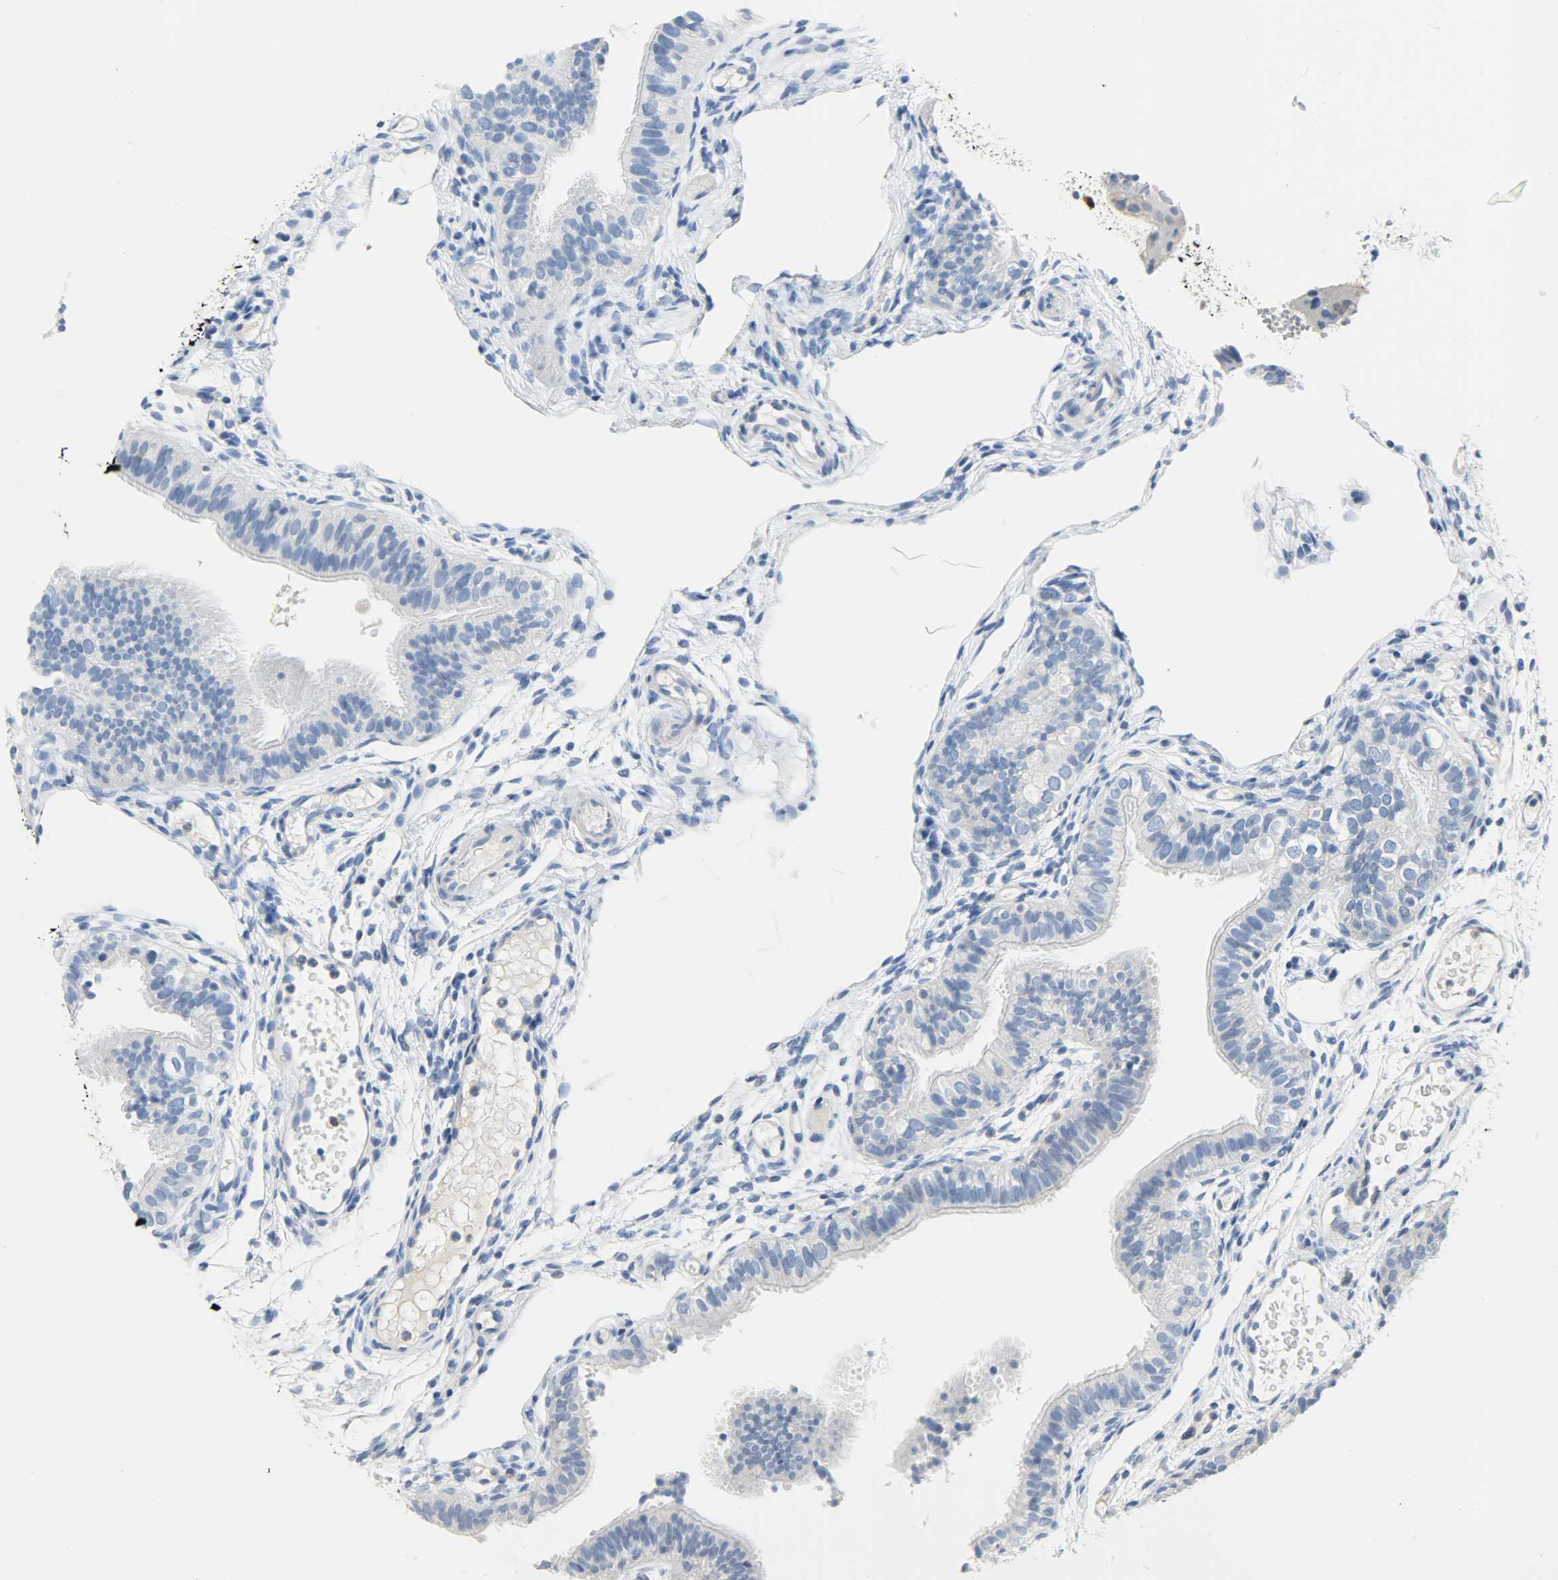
{"staining": {"intensity": "negative", "quantity": "none", "location": "none"}, "tissue": "fallopian tube", "cell_type": "Glandular cells", "image_type": "normal", "snomed": [{"axis": "morphology", "description": "Normal tissue, NOS"}, {"axis": "morphology", "description": "Dermoid, NOS"}, {"axis": "topography", "description": "Fallopian tube"}], "caption": "This is an IHC micrograph of normal human fallopian tube. There is no positivity in glandular cells.", "gene": "EIF4EBP1", "patient": {"sex": "female", "age": 33}}